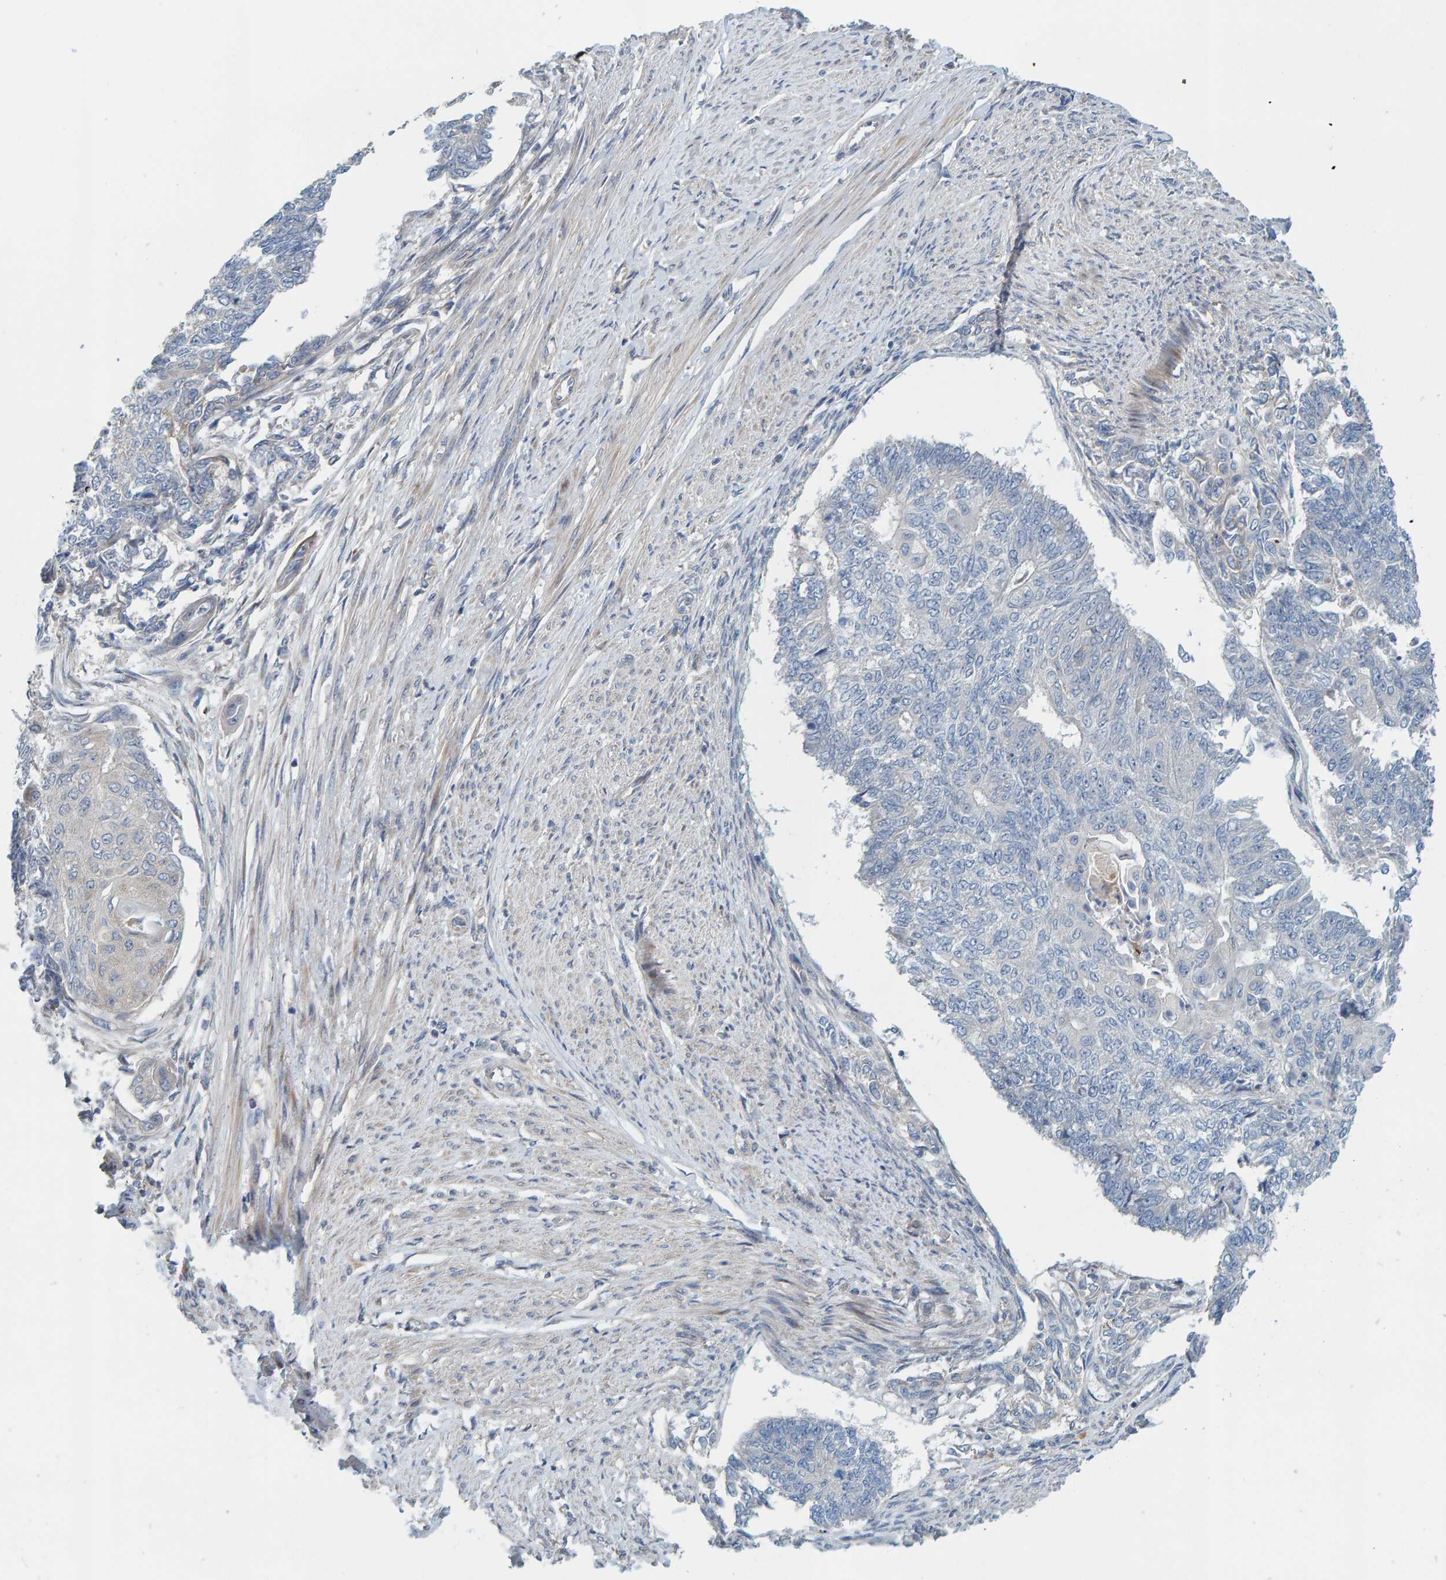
{"staining": {"intensity": "negative", "quantity": "none", "location": "none"}, "tissue": "endometrial cancer", "cell_type": "Tumor cells", "image_type": "cancer", "snomed": [{"axis": "morphology", "description": "Adenocarcinoma, NOS"}, {"axis": "topography", "description": "Endometrium"}], "caption": "Protein analysis of endometrial cancer (adenocarcinoma) demonstrates no significant expression in tumor cells.", "gene": "CCM2", "patient": {"sex": "female", "age": 32}}